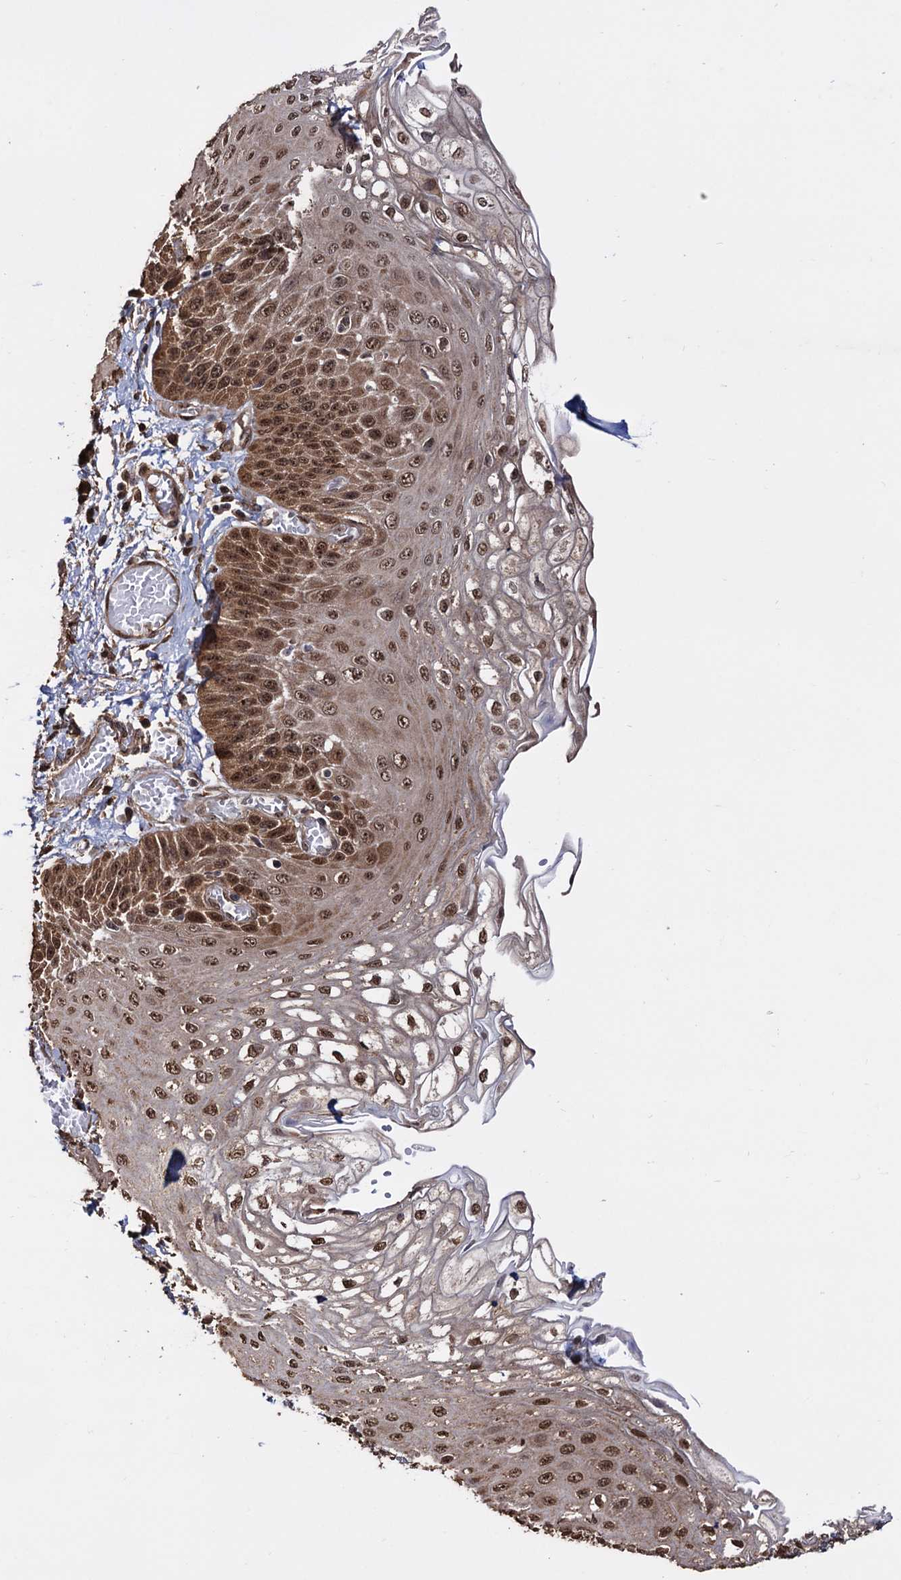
{"staining": {"intensity": "strong", "quantity": ">75%", "location": "cytoplasmic/membranous,nuclear"}, "tissue": "esophagus", "cell_type": "Squamous epithelial cells", "image_type": "normal", "snomed": [{"axis": "morphology", "description": "Normal tissue, NOS"}, {"axis": "topography", "description": "Esophagus"}], "caption": "Protein analysis of benign esophagus demonstrates strong cytoplasmic/membranous,nuclear expression in about >75% of squamous epithelial cells. (brown staining indicates protein expression, while blue staining denotes nuclei).", "gene": "PIGB", "patient": {"sex": "male", "age": 81}}